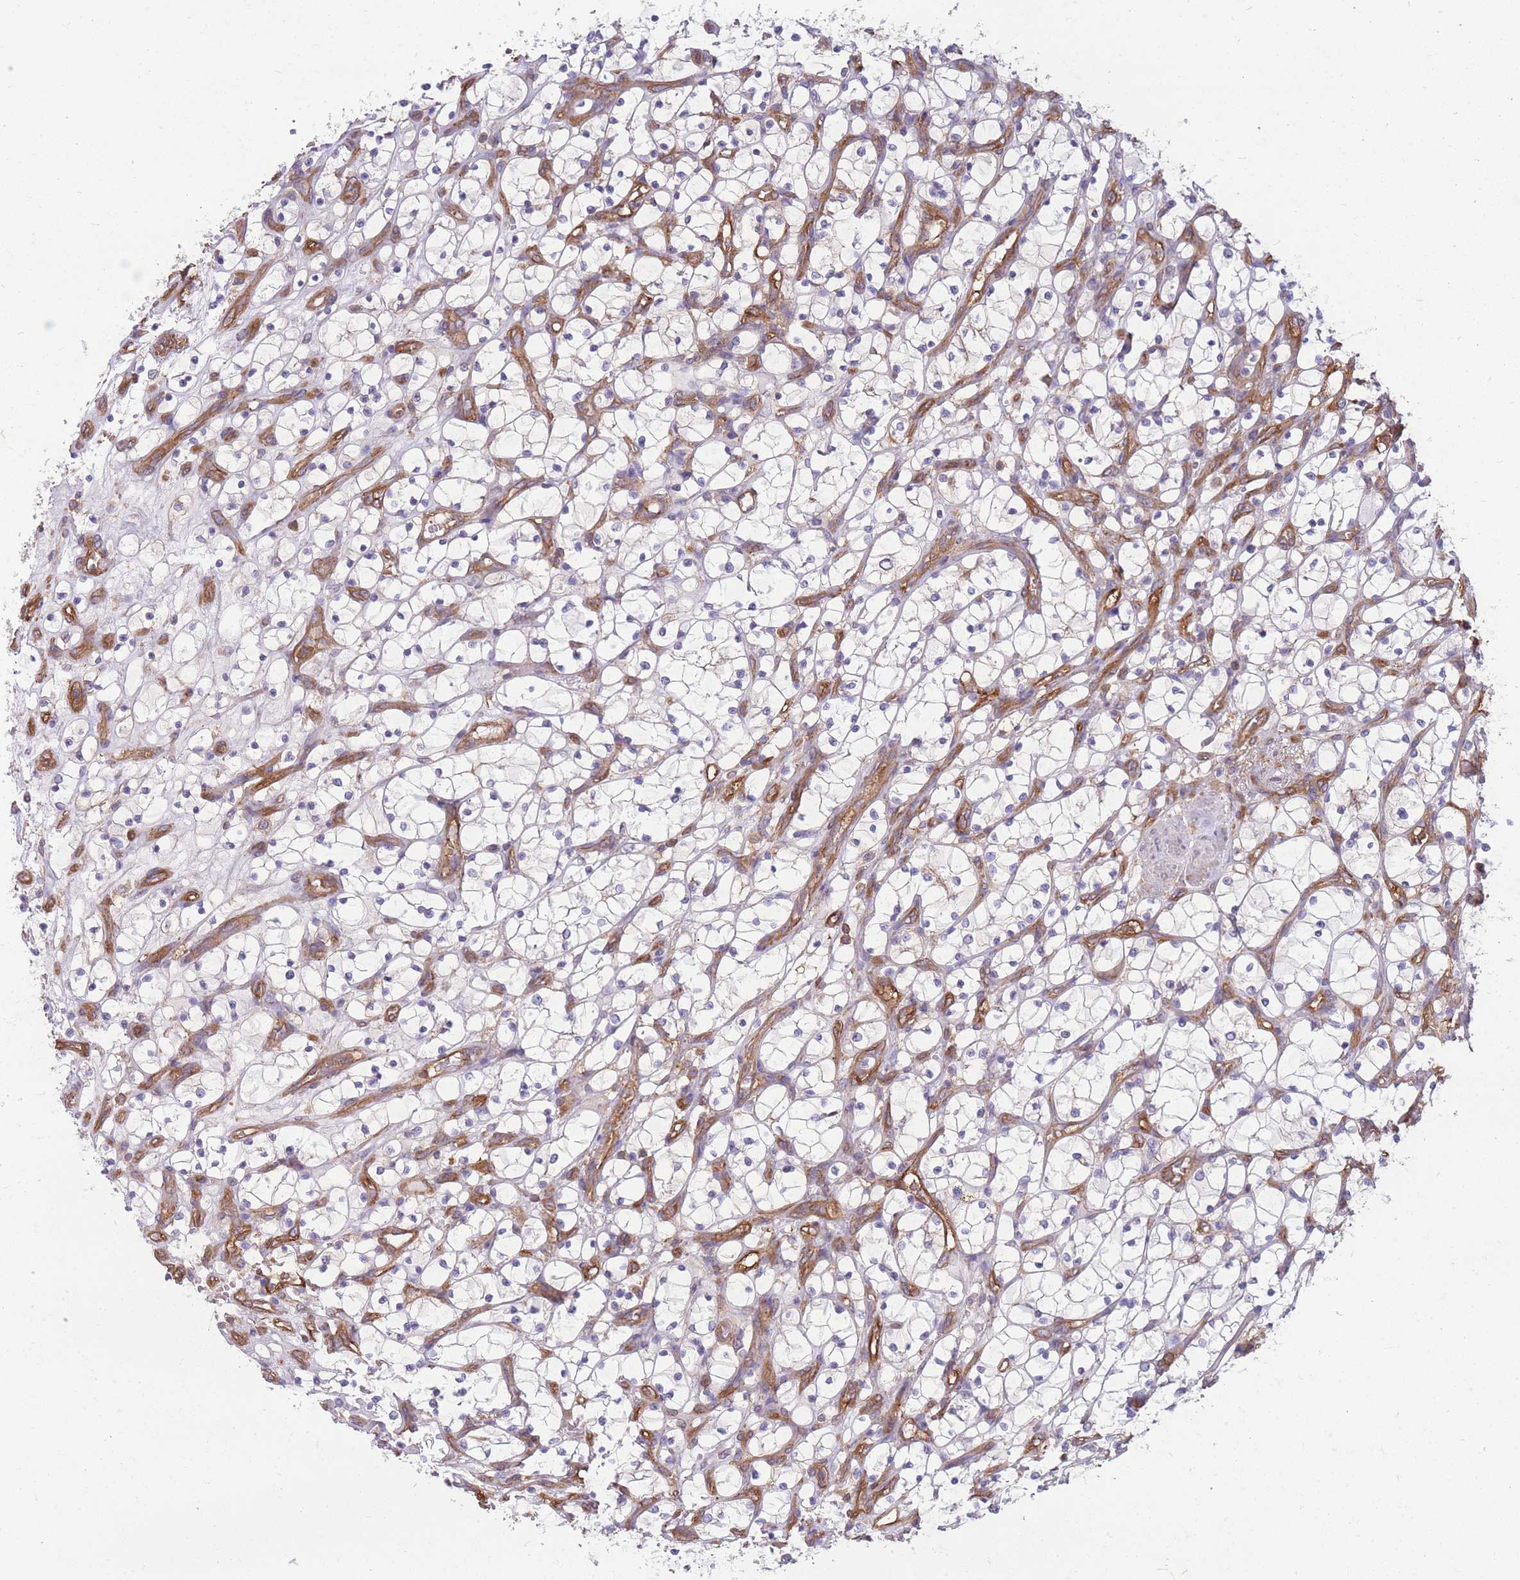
{"staining": {"intensity": "negative", "quantity": "none", "location": "none"}, "tissue": "renal cancer", "cell_type": "Tumor cells", "image_type": "cancer", "snomed": [{"axis": "morphology", "description": "Adenocarcinoma, NOS"}, {"axis": "topography", "description": "Kidney"}], "caption": "Renal cancer (adenocarcinoma) was stained to show a protein in brown. There is no significant staining in tumor cells.", "gene": "GGA1", "patient": {"sex": "female", "age": 69}}